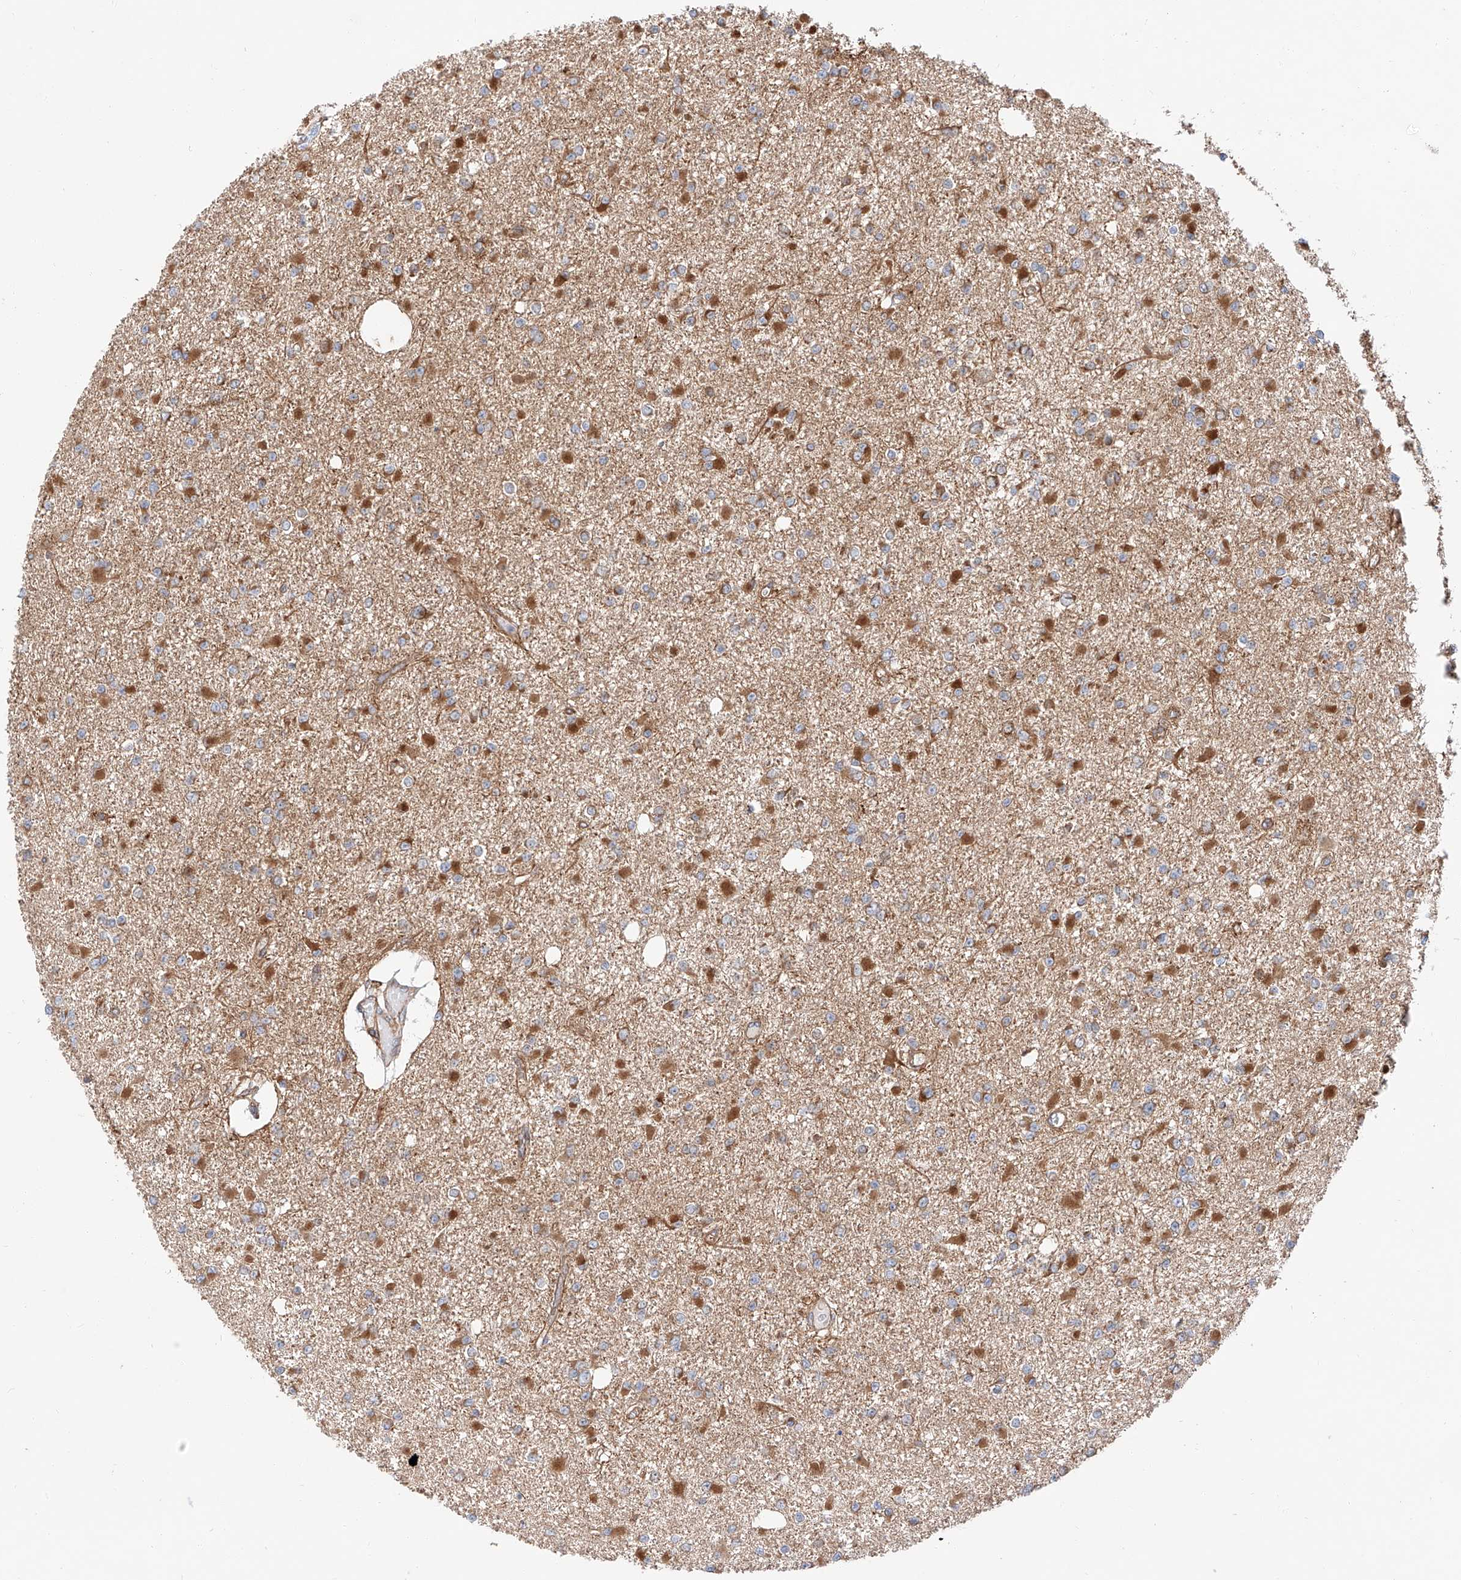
{"staining": {"intensity": "moderate", "quantity": ">75%", "location": "cytoplasmic/membranous"}, "tissue": "glioma", "cell_type": "Tumor cells", "image_type": "cancer", "snomed": [{"axis": "morphology", "description": "Glioma, malignant, Low grade"}, {"axis": "topography", "description": "Brain"}], "caption": "Immunohistochemistry (DAB) staining of human malignant low-grade glioma displays moderate cytoplasmic/membranous protein expression in about >75% of tumor cells.", "gene": "ISCA2", "patient": {"sex": "female", "age": 22}}